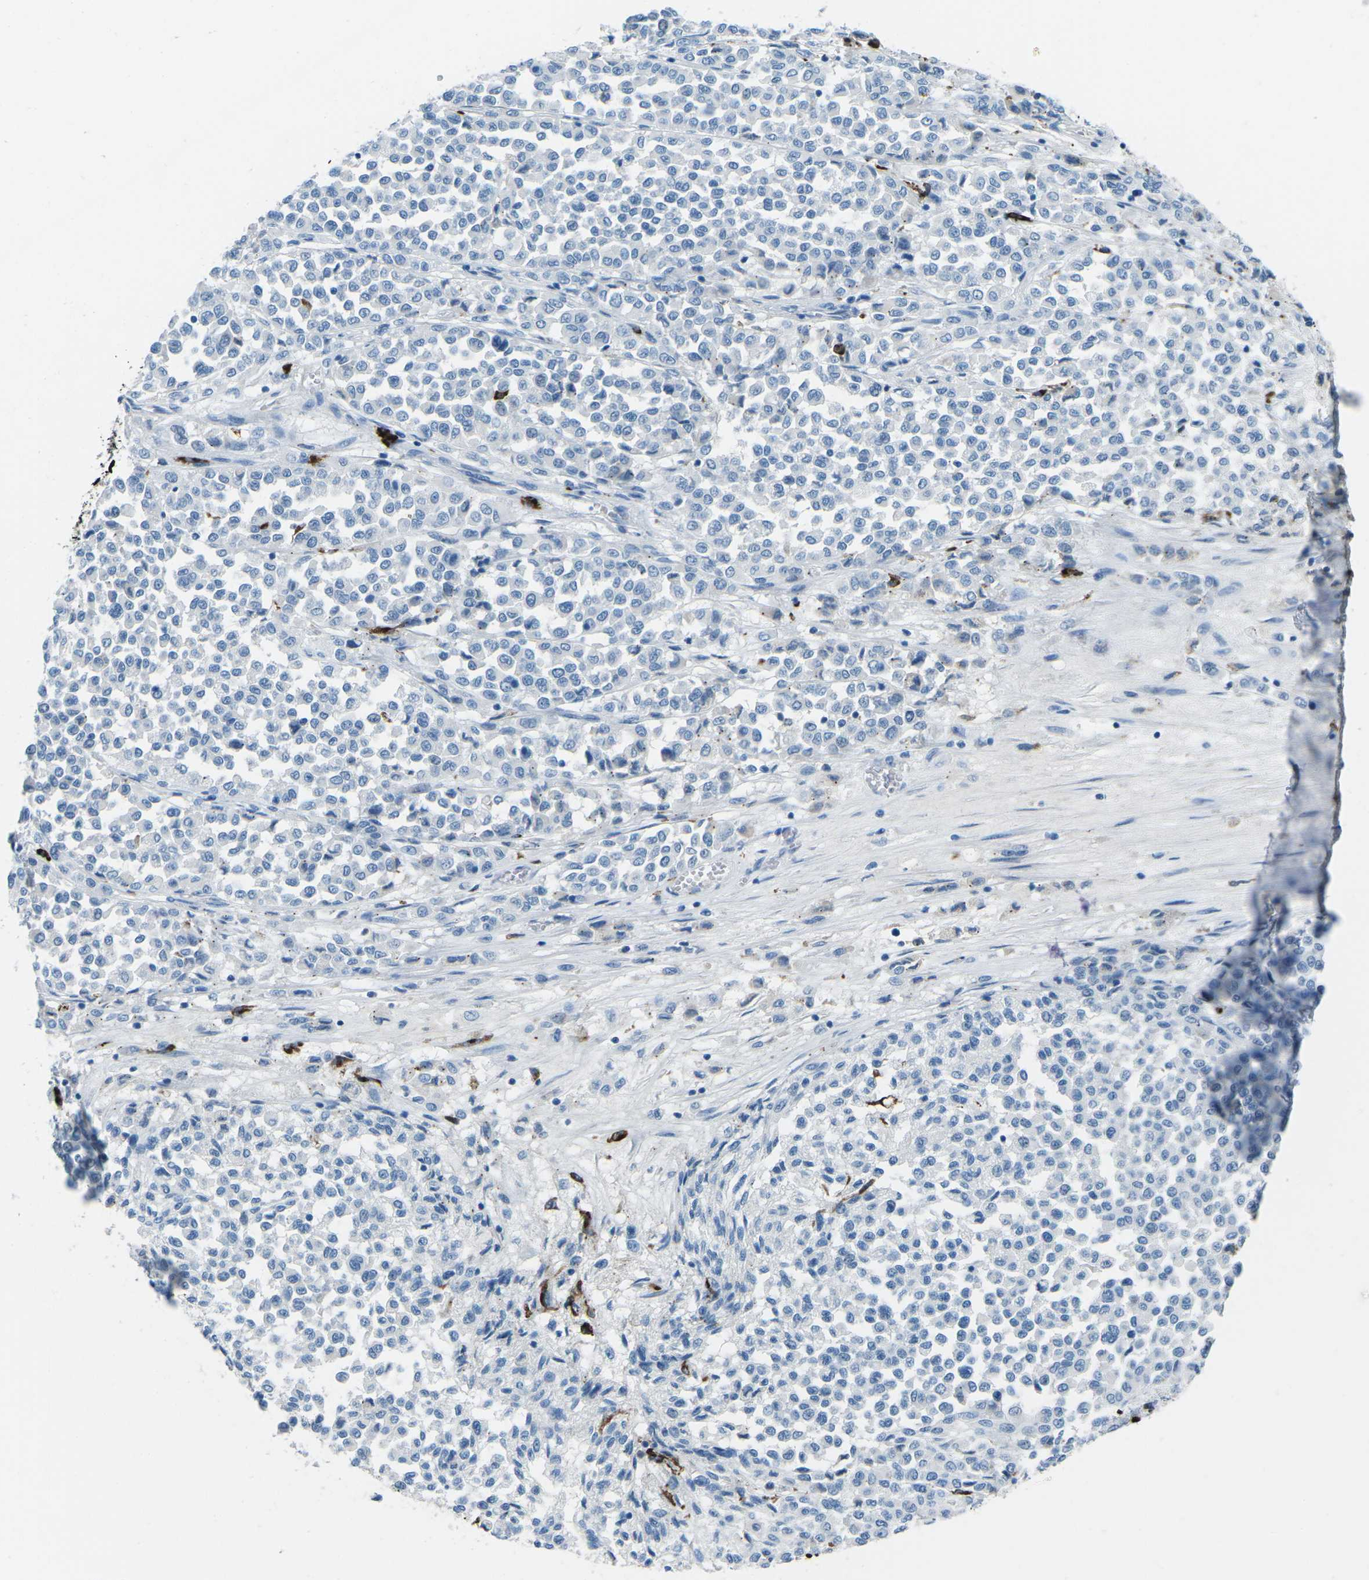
{"staining": {"intensity": "negative", "quantity": "none", "location": "none"}, "tissue": "melanoma", "cell_type": "Tumor cells", "image_type": "cancer", "snomed": [{"axis": "morphology", "description": "Malignant melanoma, Metastatic site"}, {"axis": "topography", "description": "Pancreas"}], "caption": "There is no significant staining in tumor cells of malignant melanoma (metastatic site).", "gene": "FCN1", "patient": {"sex": "female", "age": 30}}